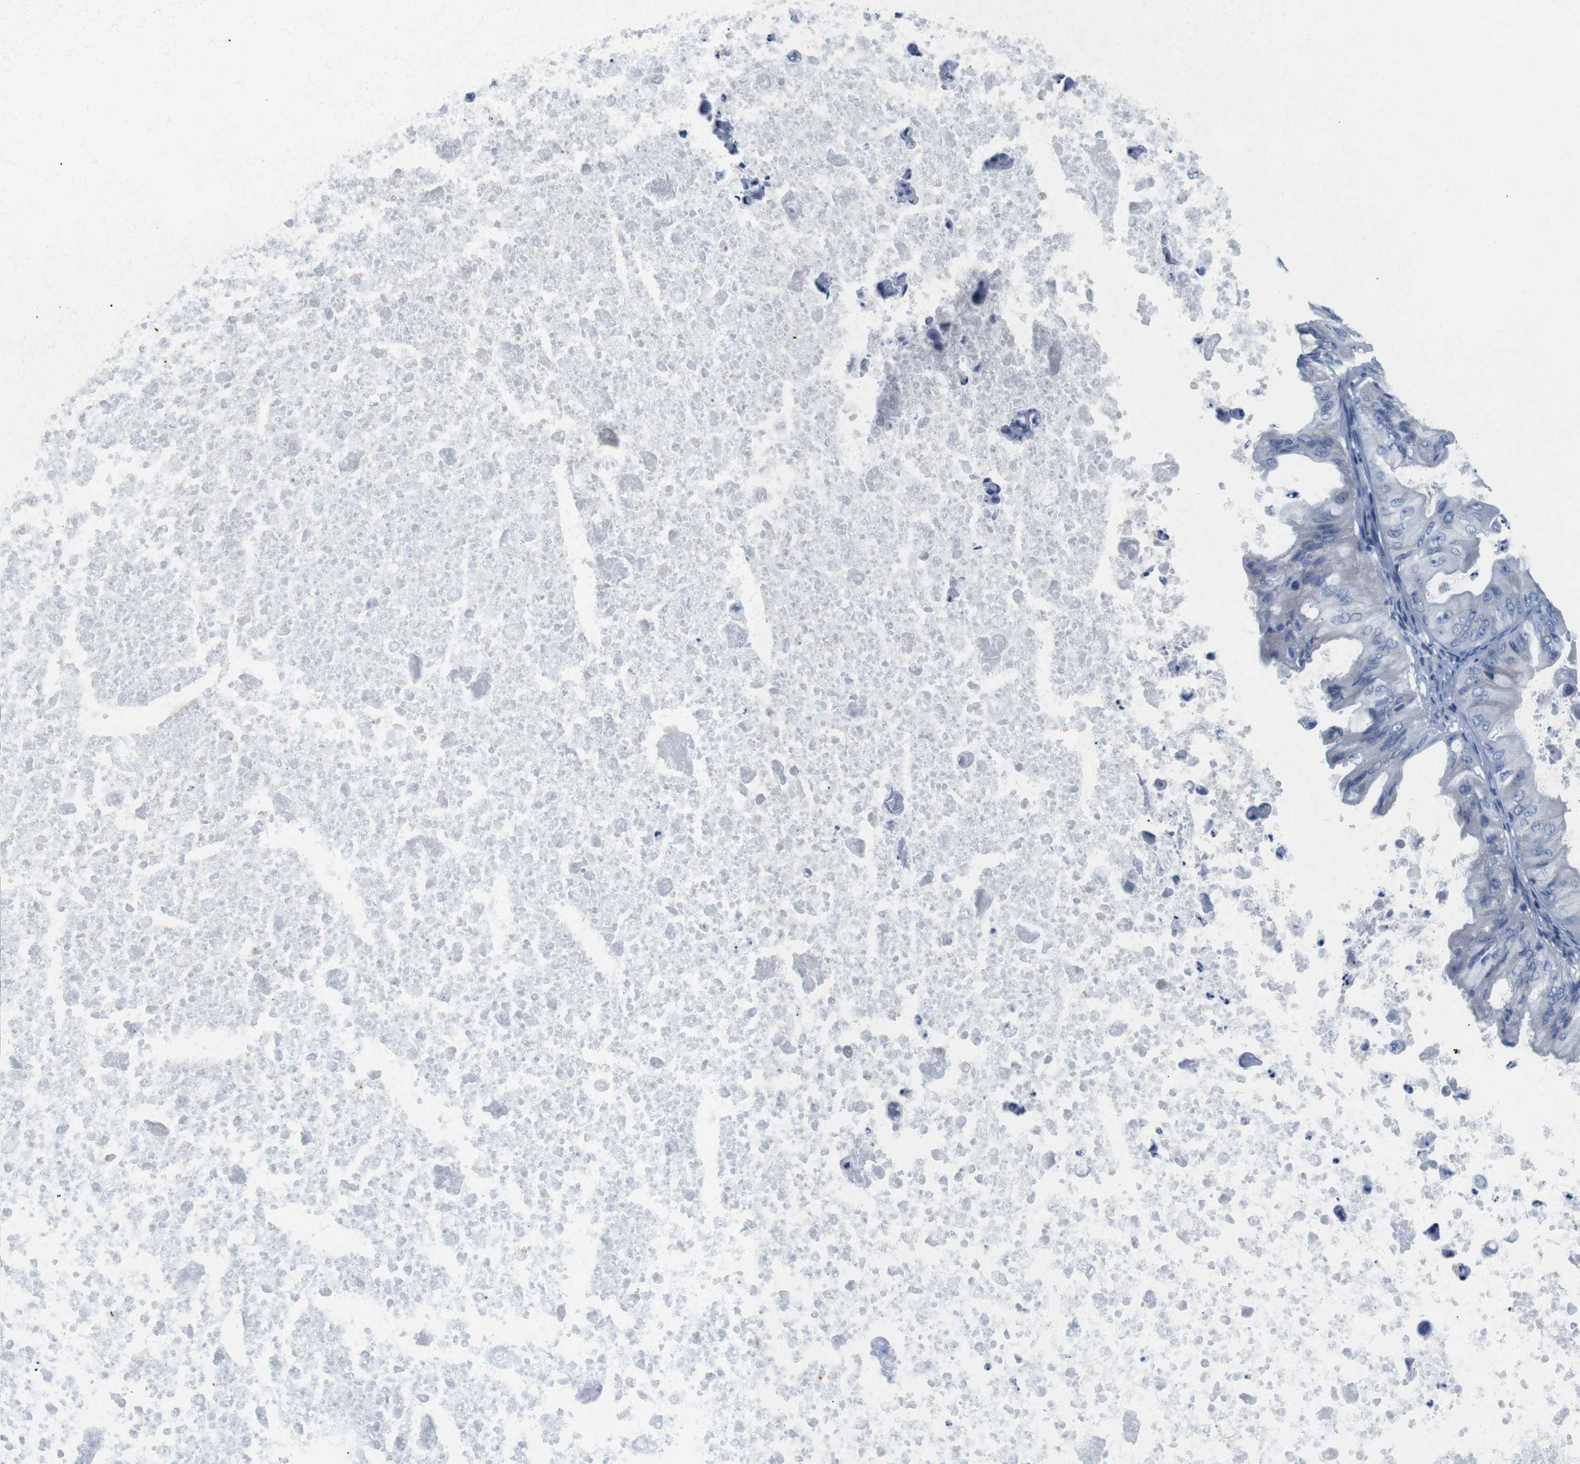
{"staining": {"intensity": "weak", "quantity": "<25%", "location": "cytoplasmic/membranous"}, "tissue": "ovarian cancer", "cell_type": "Tumor cells", "image_type": "cancer", "snomed": [{"axis": "morphology", "description": "Cystadenocarcinoma, mucinous, NOS"}, {"axis": "topography", "description": "Ovary"}], "caption": "This image is of ovarian mucinous cystadenocarcinoma stained with IHC to label a protein in brown with the nuclei are counter-stained blue. There is no positivity in tumor cells. (DAB immunohistochemistry (IHC) visualized using brightfield microscopy, high magnification).", "gene": "GOLGA2", "patient": {"sex": "female", "age": 37}}